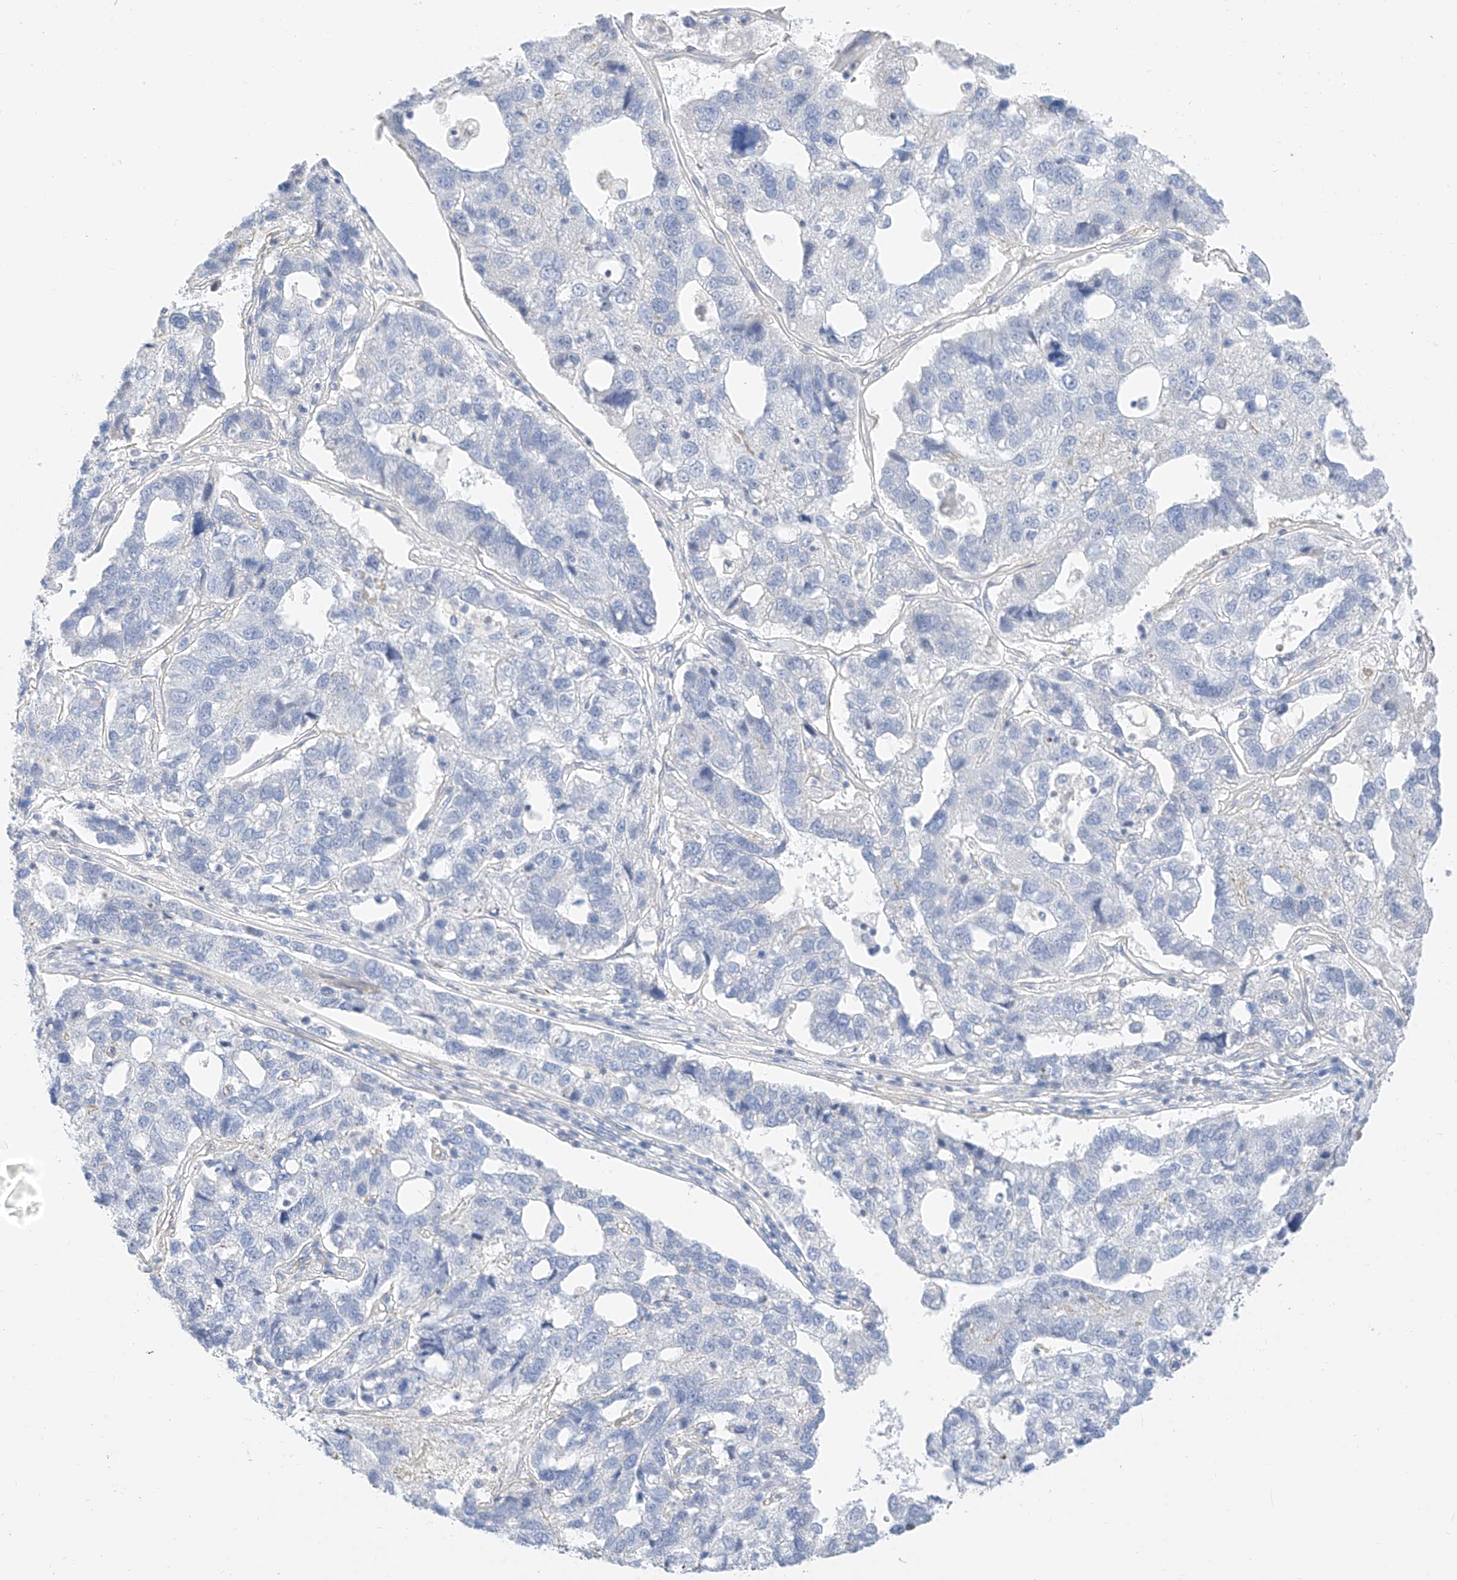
{"staining": {"intensity": "negative", "quantity": "none", "location": "none"}, "tissue": "pancreatic cancer", "cell_type": "Tumor cells", "image_type": "cancer", "snomed": [{"axis": "morphology", "description": "Adenocarcinoma, NOS"}, {"axis": "topography", "description": "Pancreas"}], "caption": "Tumor cells are negative for protein expression in human adenocarcinoma (pancreatic).", "gene": "CDCP2", "patient": {"sex": "female", "age": 61}}